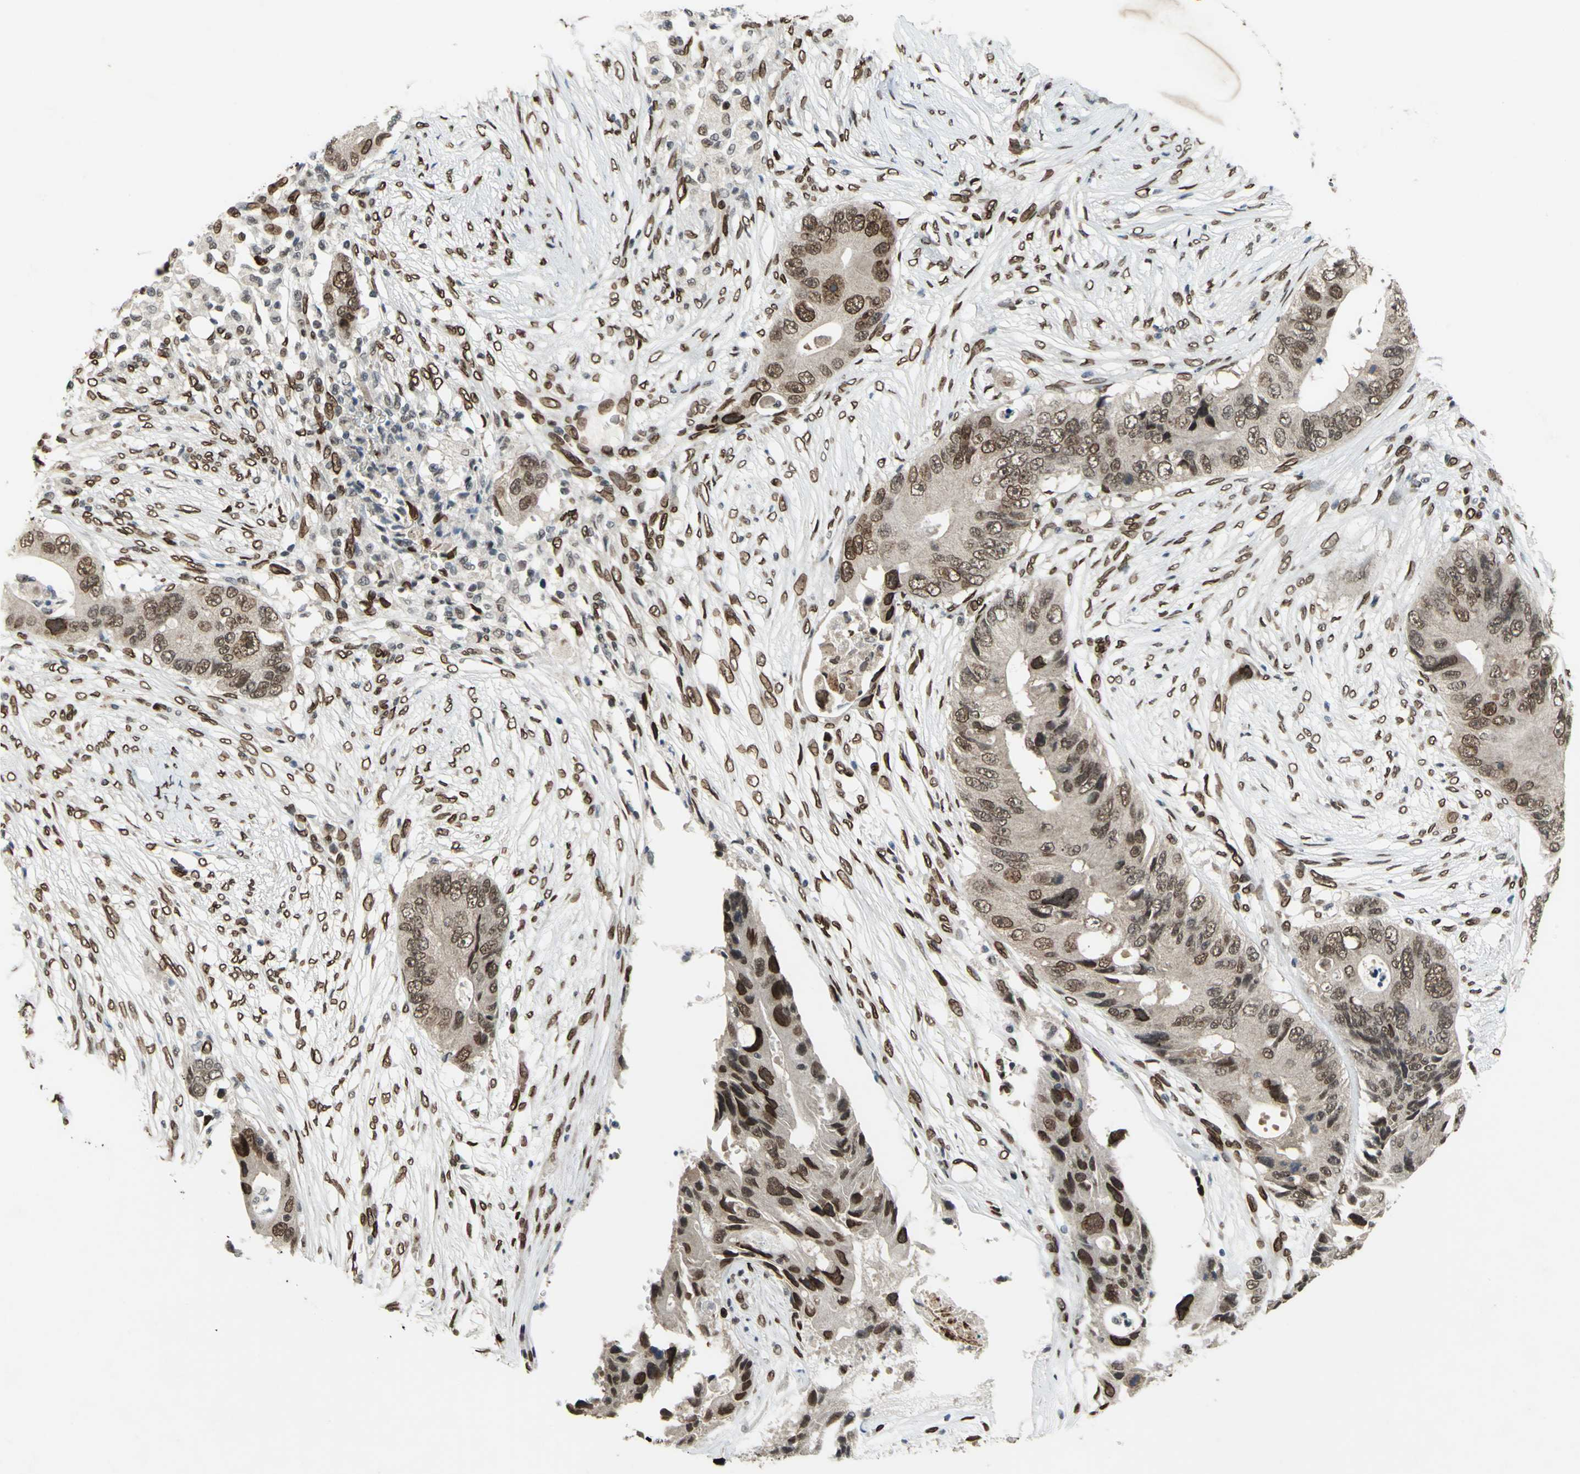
{"staining": {"intensity": "strong", "quantity": ">75%", "location": "cytoplasmic/membranous,nuclear"}, "tissue": "colorectal cancer", "cell_type": "Tumor cells", "image_type": "cancer", "snomed": [{"axis": "morphology", "description": "Adenocarcinoma, NOS"}, {"axis": "topography", "description": "Colon"}], "caption": "Immunohistochemistry (IHC) micrograph of human colorectal cancer stained for a protein (brown), which displays high levels of strong cytoplasmic/membranous and nuclear staining in about >75% of tumor cells.", "gene": "ISY1", "patient": {"sex": "male", "age": 71}}